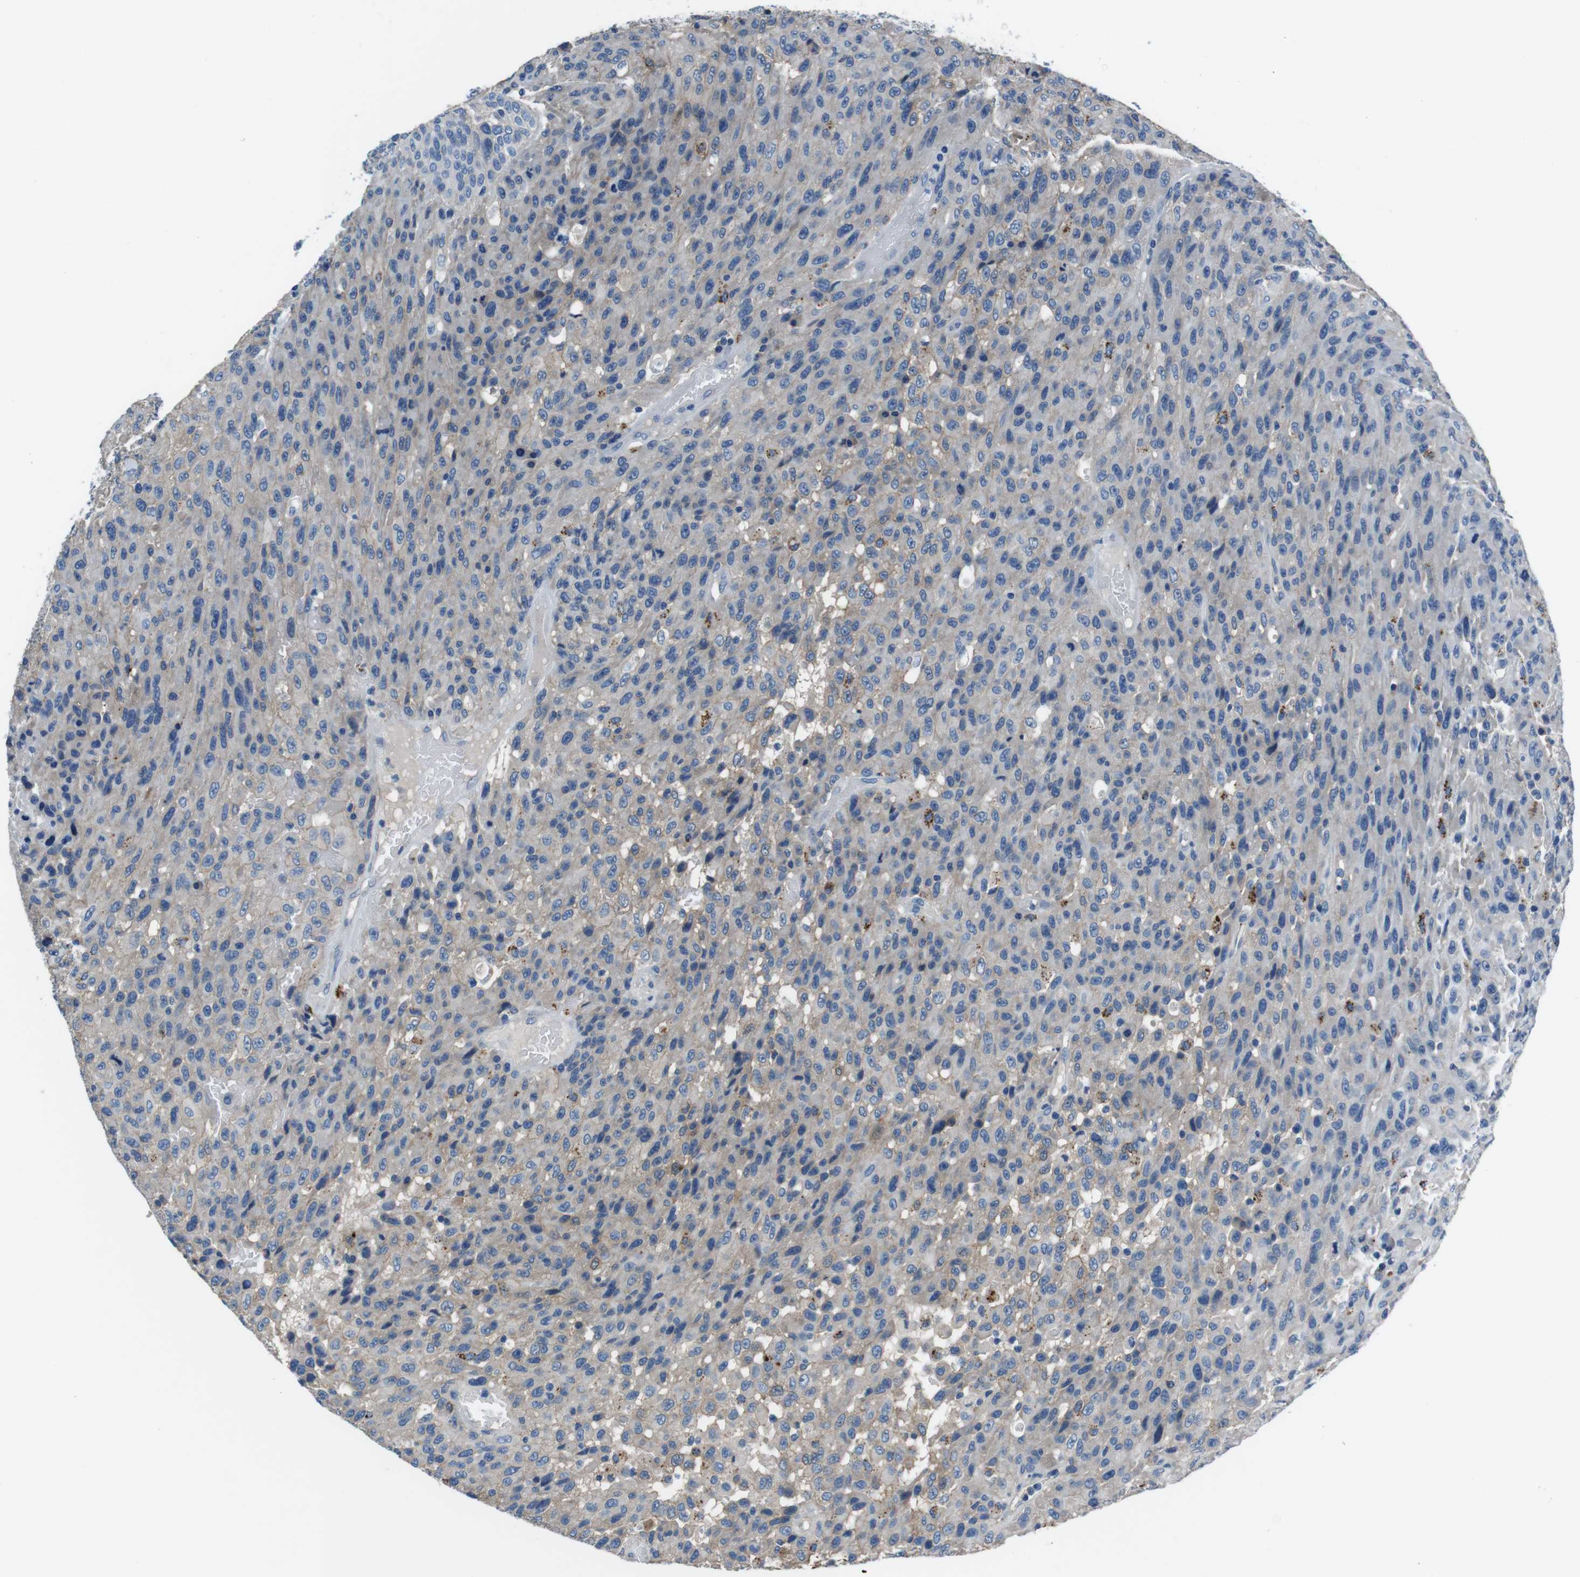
{"staining": {"intensity": "weak", "quantity": "<25%", "location": "cytoplasmic/membranous"}, "tissue": "urothelial cancer", "cell_type": "Tumor cells", "image_type": "cancer", "snomed": [{"axis": "morphology", "description": "Urothelial carcinoma, High grade"}, {"axis": "topography", "description": "Urinary bladder"}], "caption": "A high-resolution photomicrograph shows immunohistochemistry staining of urothelial cancer, which displays no significant staining in tumor cells.", "gene": "TULP3", "patient": {"sex": "male", "age": 66}}